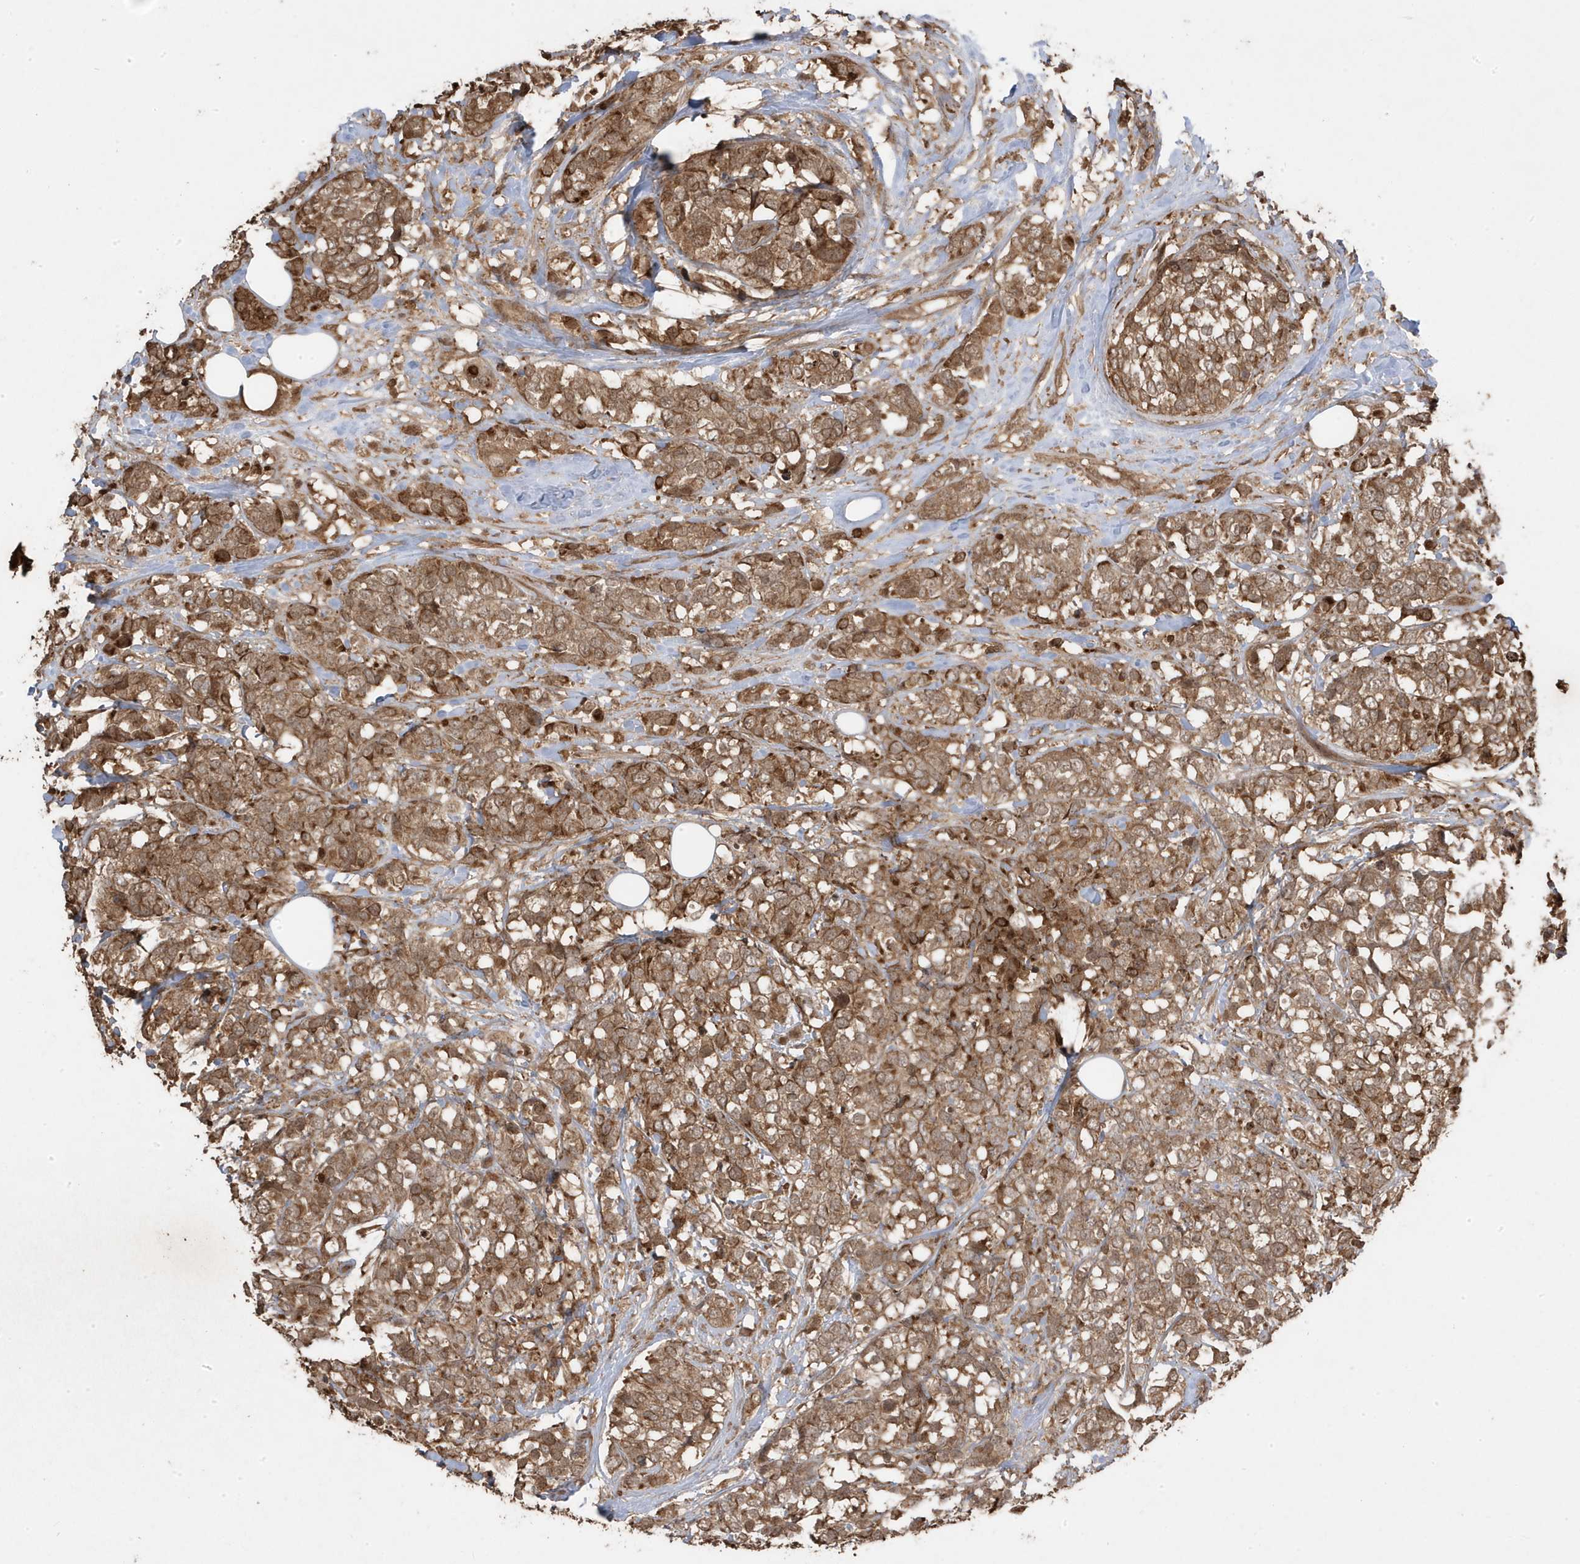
{"staining": {"intensity": "moderate", "quantity": ">75%", "location": "cytoplasmic/membranous"}, "tissue": "breast cancer", "cell_type": "Tumor cells", "image_type": "cancer", "snomed": [{"axis": "morphology", "description": "Lobular carcinoma"}, {"axis": "topography", "description": "Breast"}], "caption": "Breast cancer stained with a brown dye reveals moderate cytoplasmic/membranous positive expression in approximately >75% of tumor cells.", "gene": "ASAP1", "patient": {"sex": "female", "age": 59}}